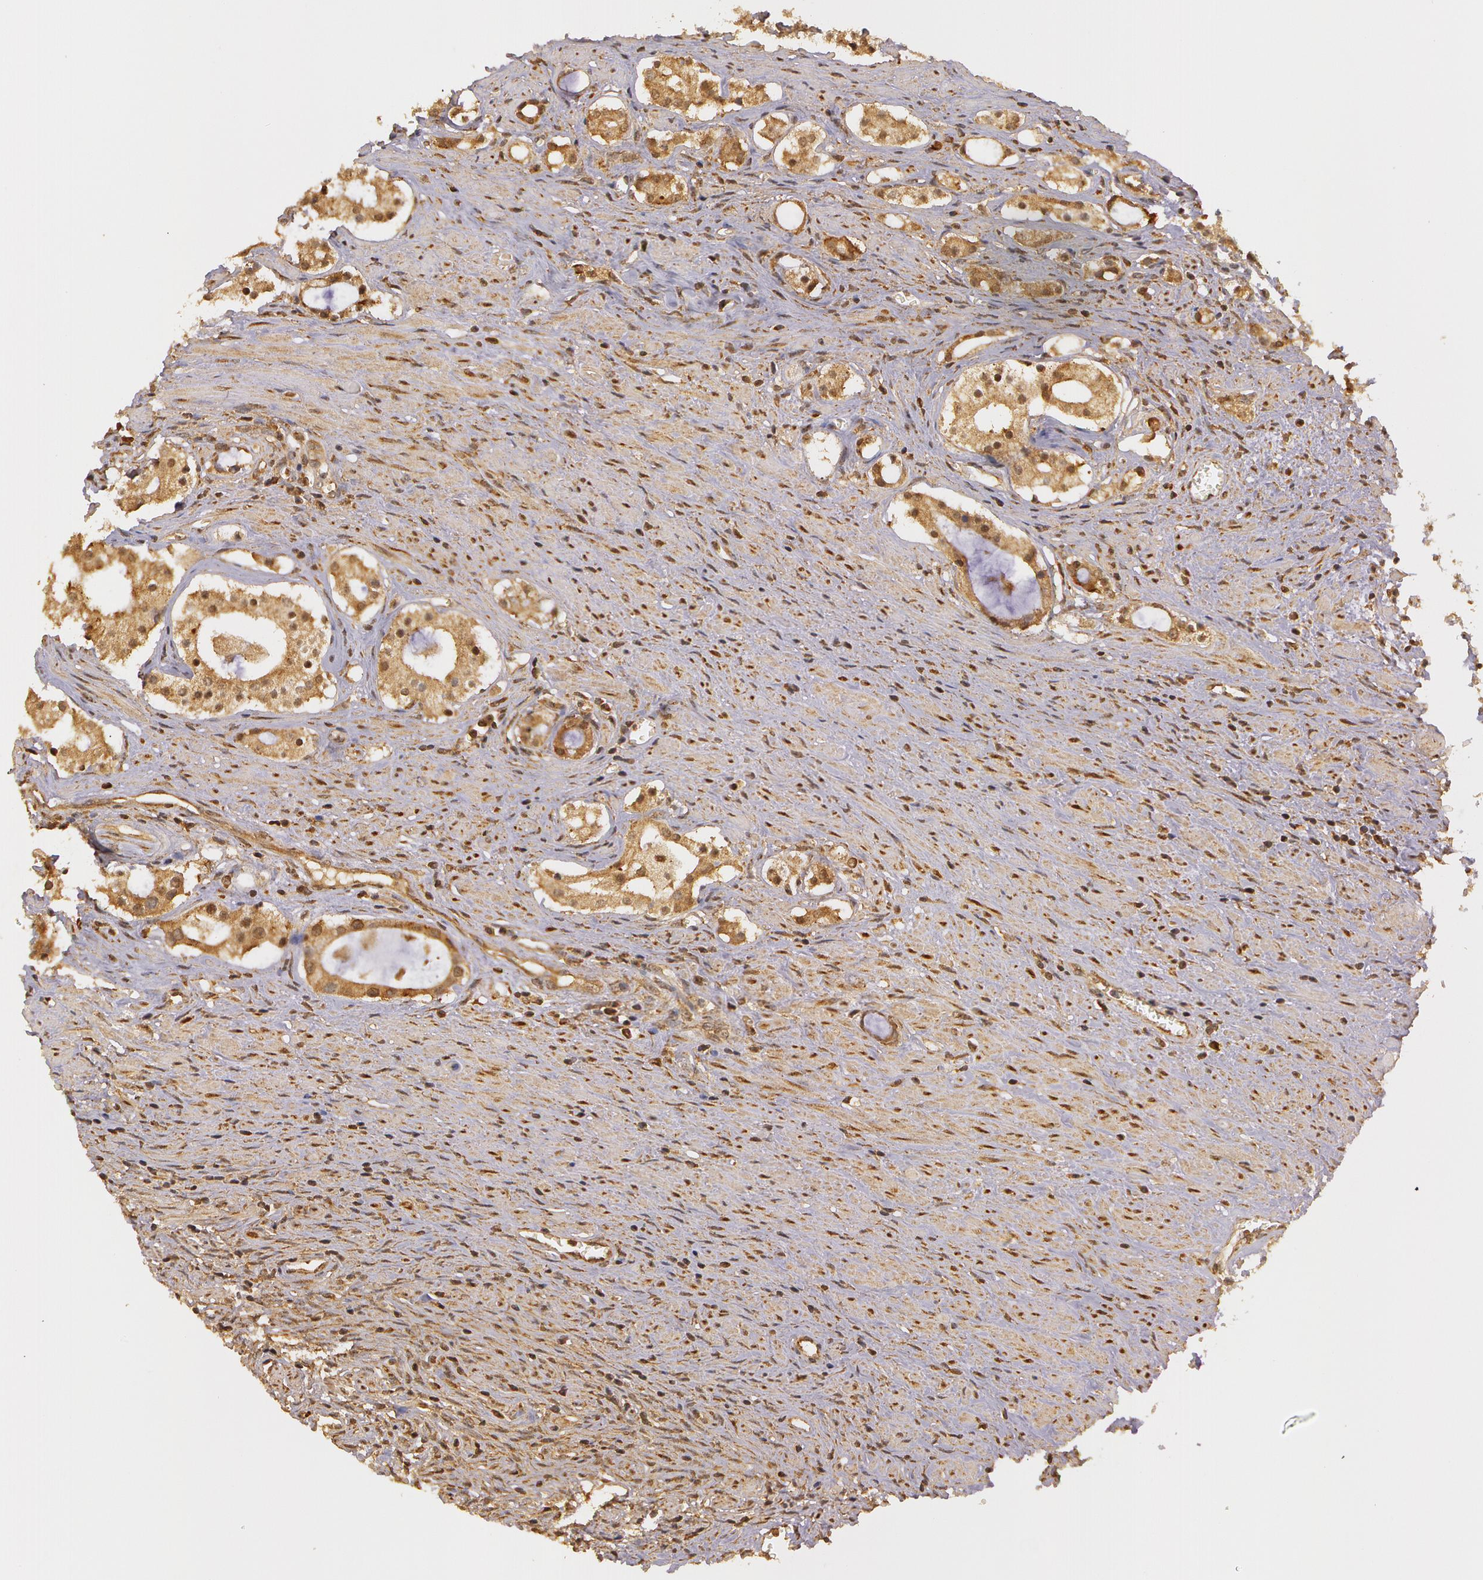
{"staining": {"intensity": "moderate", "quantity": ">75%", "location": "cytoplasmic/membranous"}, "tissue": "prostate cancer", "cell_type": "Tumor cells", "image_type": "cancer", "snomed": [{"axis": "morphology", "description": "Adenocarcinoma, Medium grade"}, {"axis": "topography", "description": "Prostate"}], "caption": "This photomicrograph reveals immunohistochemistry (IHC) staining of human prostate adenocarcinoma (medium-grade), with medium moderate cytoplasmic/membranous staining in about >75% of tumor cells.", "gene": "ASCC2", "patient": {"sex": "male", "age": 73}}